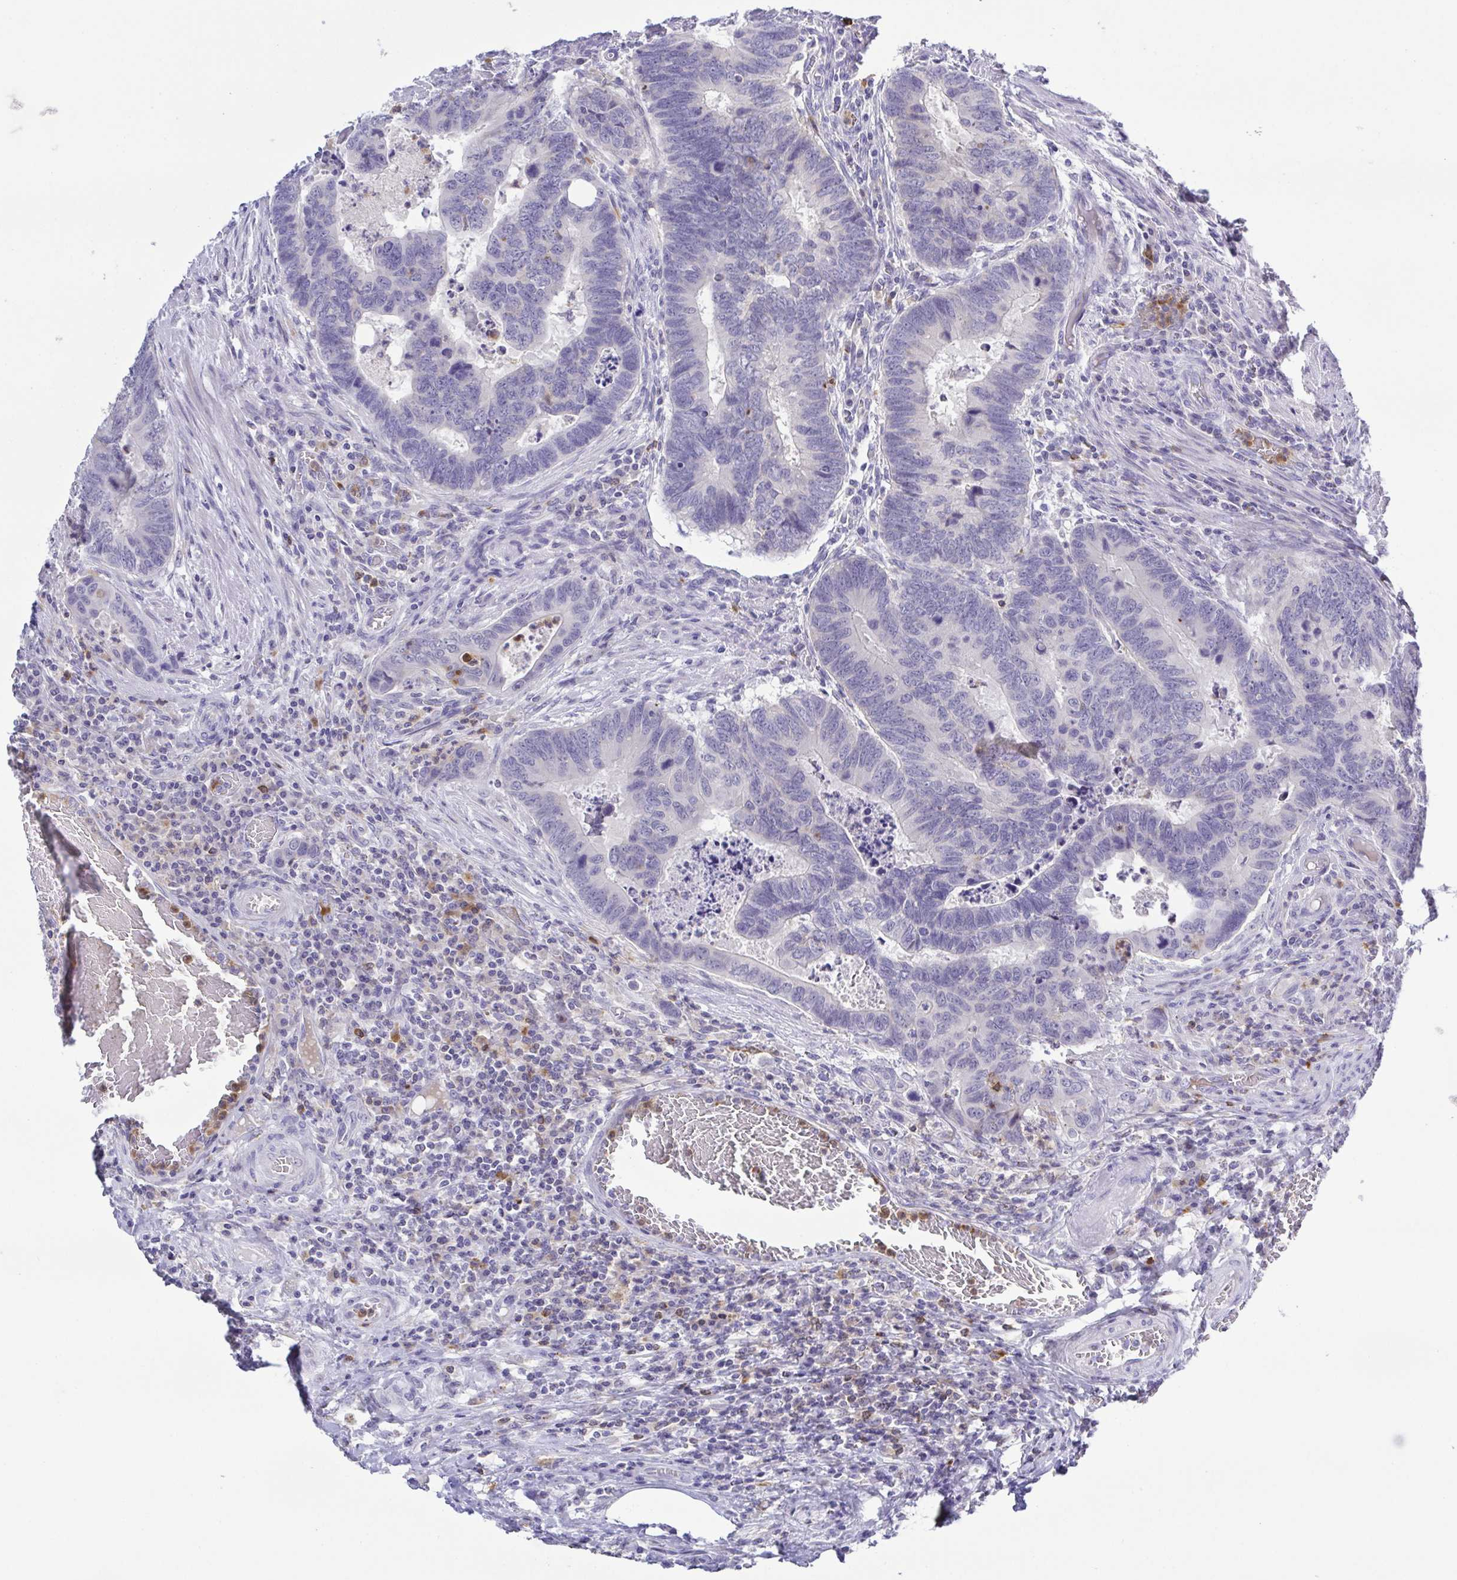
{"staining": {"intensity": "negative", "quantity": "none", "location": "none"}, "tissue": "colorectal cancer", "cell_type": "Tumor cells", "image_type": "cancer", "snomed": [{"axis": "morphology", "description": "Adenocarcinoma, NOS"}, {"axis": "topography", "description": "Colon"}], "caption": "The immunohistochemistry (IHC) image has no significant positivity in tumor cells of colorectal cancer tissue.", "gene": "PGLYRP1", "patient": {"sex": "male", "age": 62}}